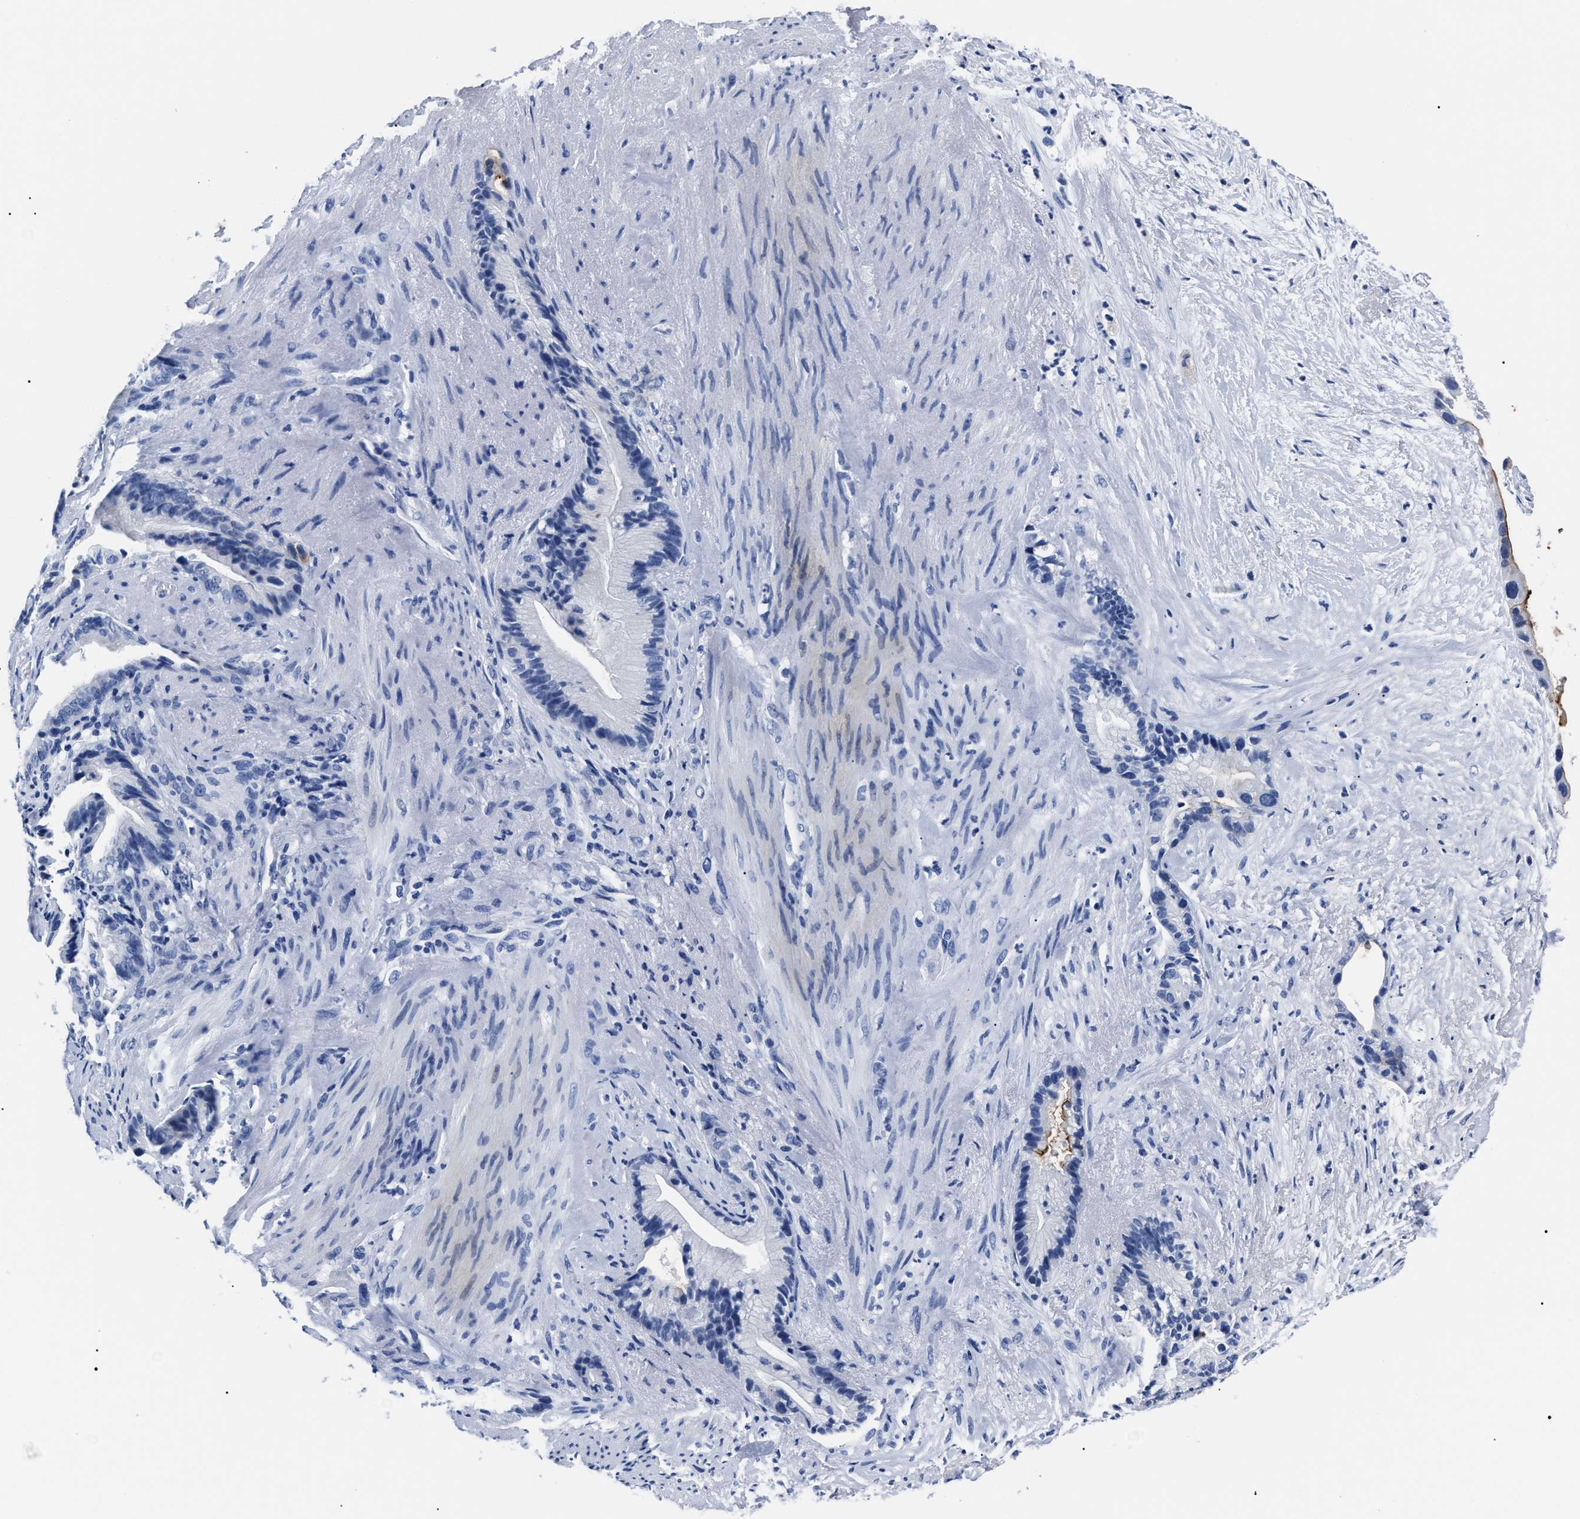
{"staining": {"intensity": "negative", "quantity": "none", "location": "none"}, "tissue": "liver cancer", "cell_type": "Tumor cells", "image_type": "cancer", "snomed": [{"axis": "morphology", "description": "Cholangiocarcinoma"}, {"axis": "topography", "description": "Liver"}], "caption": "Histopathology image shows no protein expression in tumor cells of cholangiocarcinoma (liver) tissue.", "gene": "ALPG", "patient": {"sex": "female", "age": 55}}